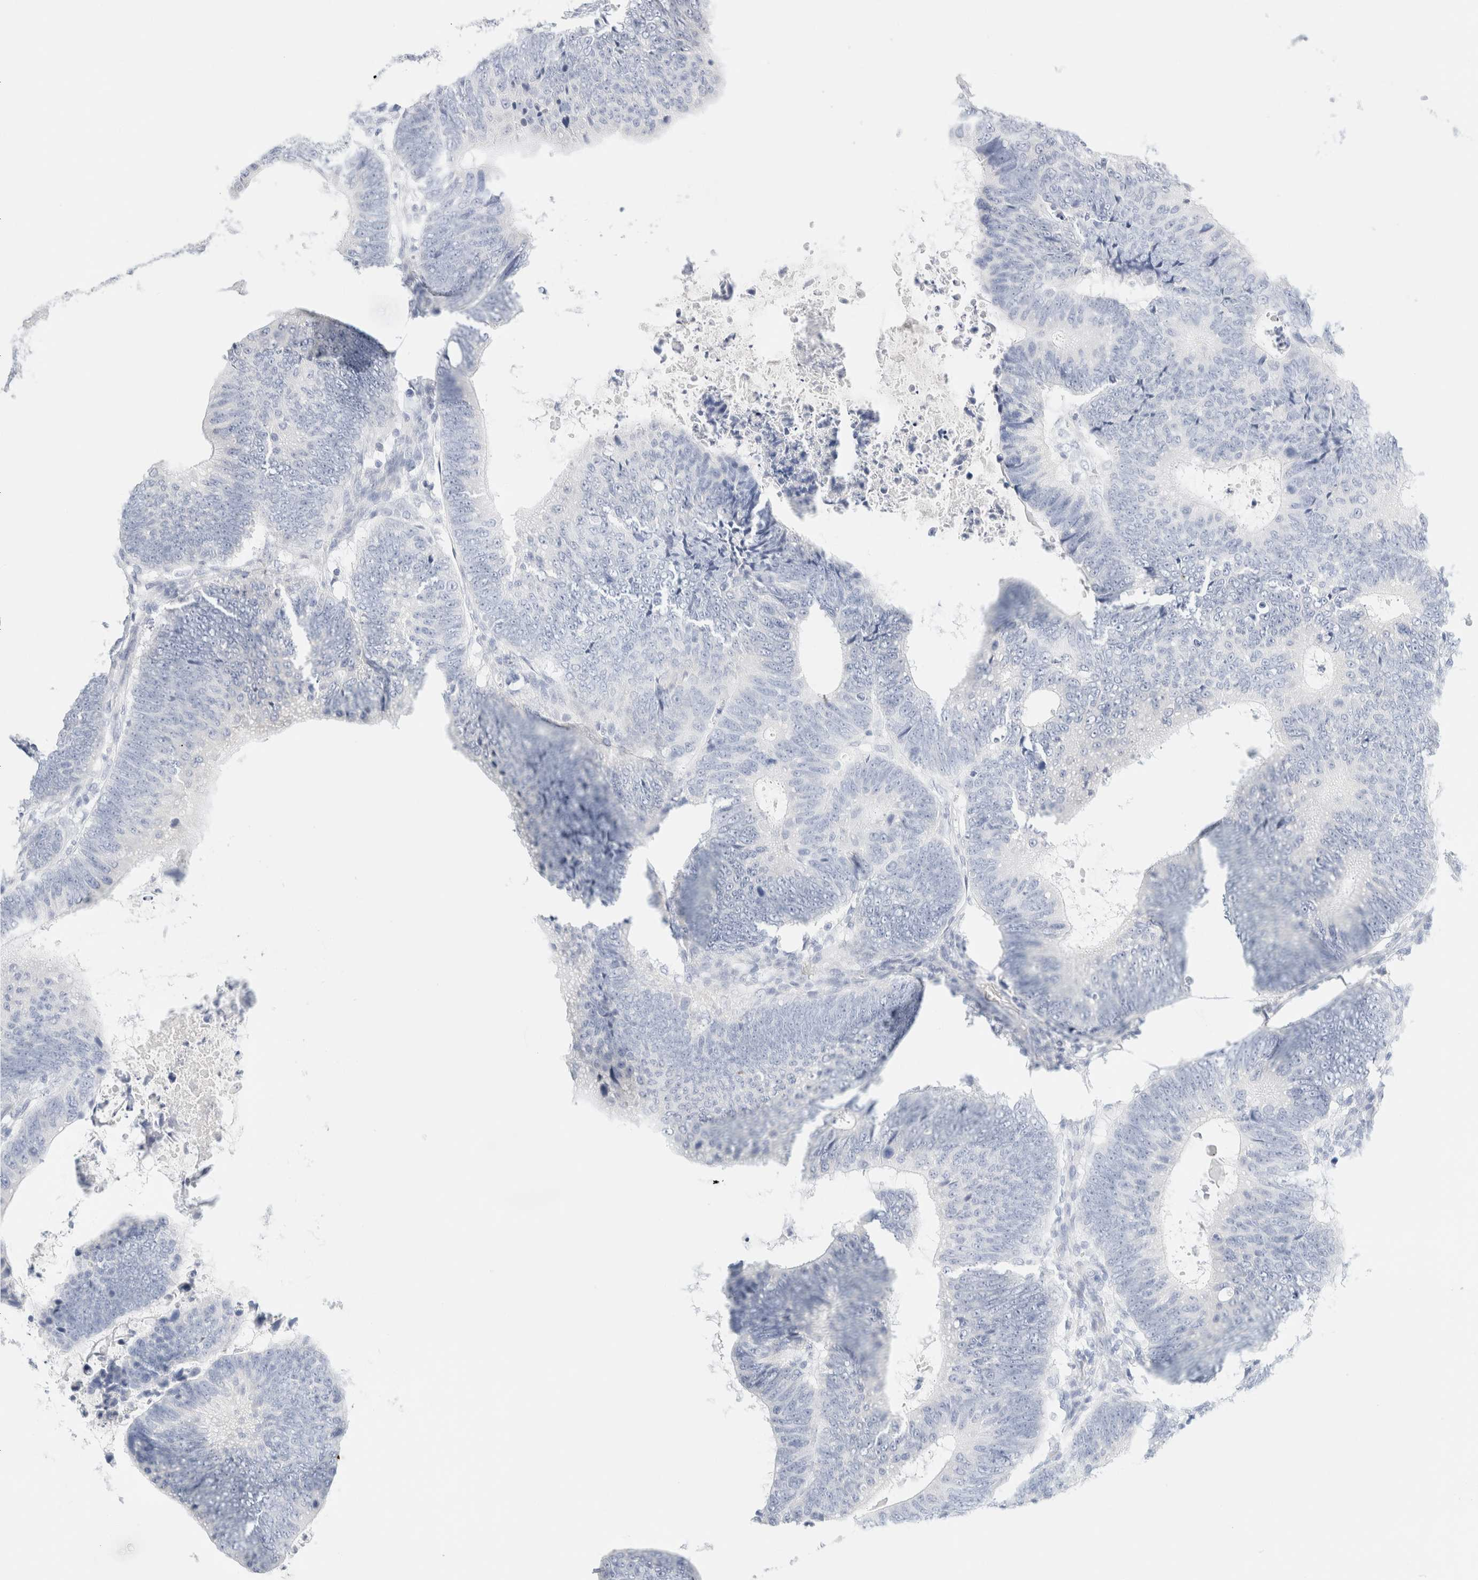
{"staining": {"intensity": "negative", "quantity": "none", "location": "none"}, "tissue": "colorectal cancer", "cell_type": "Tumor cells", "image_type": "cancer", "snomed": [{"axis": "morphology", "description": "Adenocarcinoma, NOS"}, {"axis": "topography", "description": "Colon"}], "caption": "A high-resolution histopathology image shows IHC staining of colorectal adenocarcinoma, which shows no significant staining in tumor cells.", "gene": "DPYS", "patient": {"sex": "male", "age": 56}}